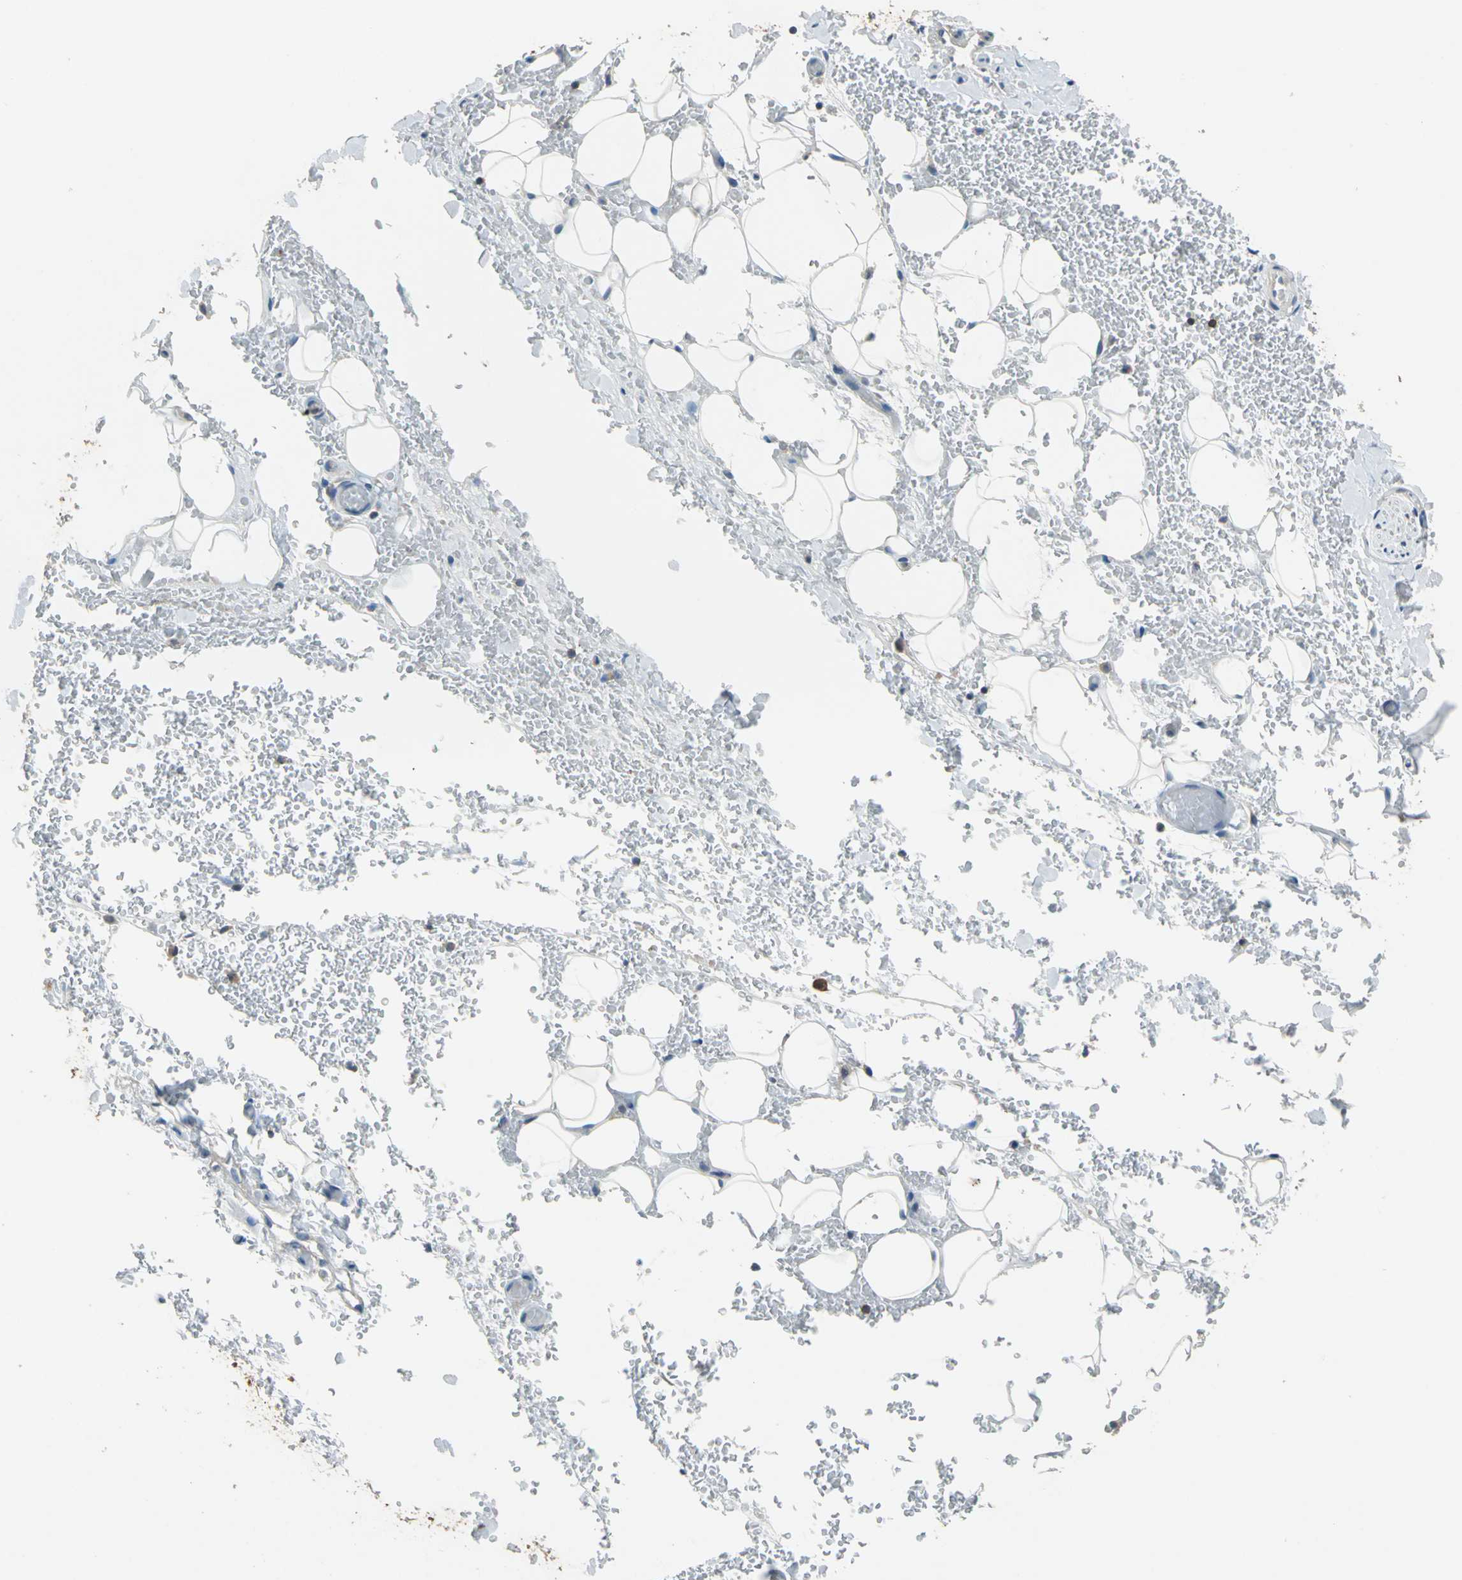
{"staining": {"intensity": "weak", "quantity": ">75%", "location": "cytoplasmic/membranous"}, "tissue": "adipose tissue", "cell_type": "Adipocytes", "image_type": "normal", "snomed": [{"axis": "morphology", "description": "Normal tissue, NOS"}, {"axis": "morphology", "description": "Inflammation, NOS"}, {"axis": "topography", "description": "Breast"}], "caption": "The immunohistochemical stain labels weak cytoplasmic/membranous expression in adipocytes of unremarkable adipose tissue. (brown staining indicates protein expression, while blue staining denotes nuclei).", "gene": "PRKCA", "patient": {"sex": "female", "age": 65}}